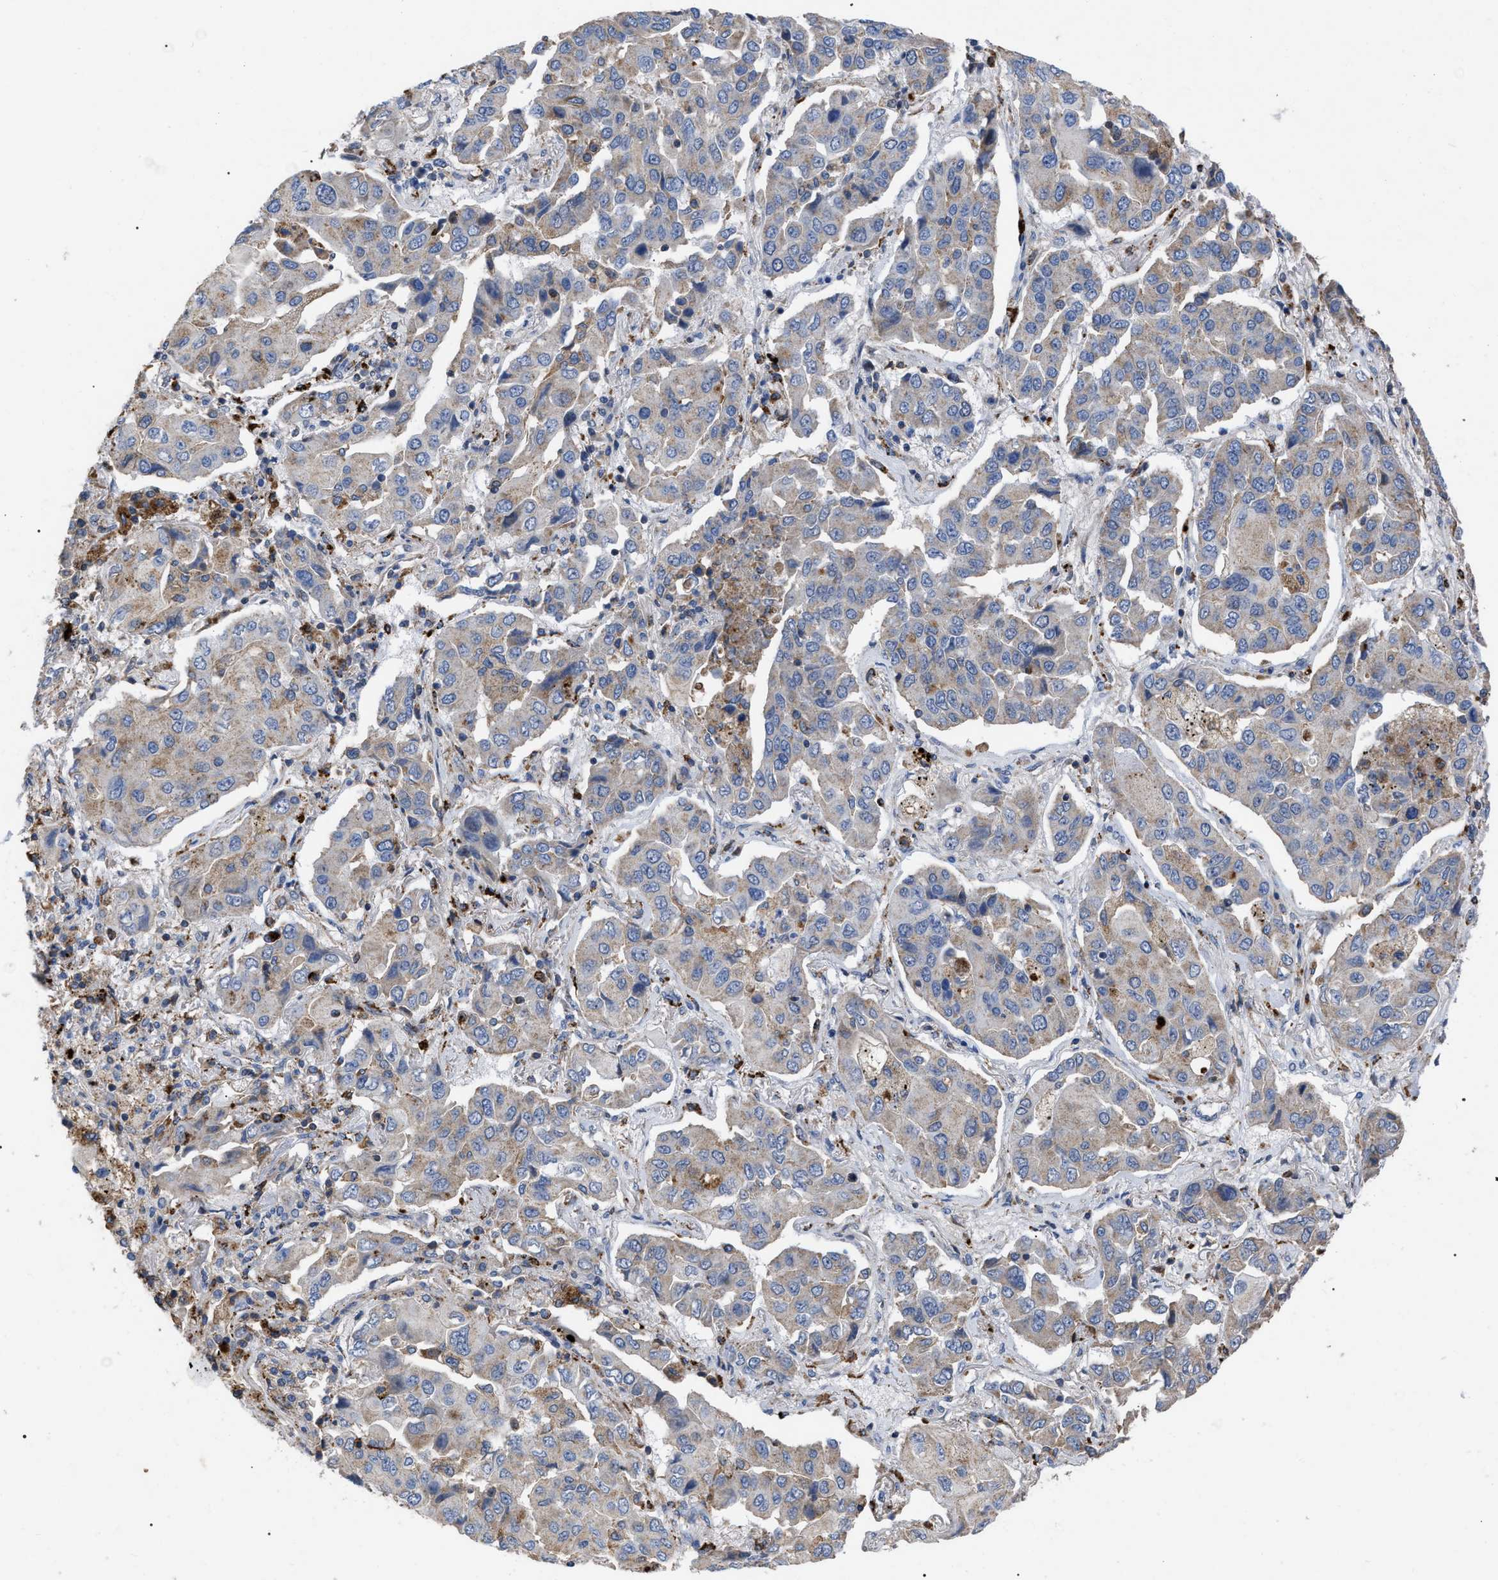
{"staining": {"intensity": "weak", "quantity": "25%-75%", "location": "cytoplasmic/membranous"}, "tissue": "lung cancer", "cell_type": "Tumor cells", "image_type": "cancer", "snomed": [{"axis": "morphology", "description": "Adenocarcinoma, NOS"}, {"axis": "topography", "description": "Lung"}], "caption": "About 25%-75% of tumor cells in human lung adenocarcinoma exhibit weak cytoplasmic/membranous protein expression as visualized by brown immunohistochemical staining.", "gene": "FAM171A2", "patient": {"sex": "female", "age": 65}}